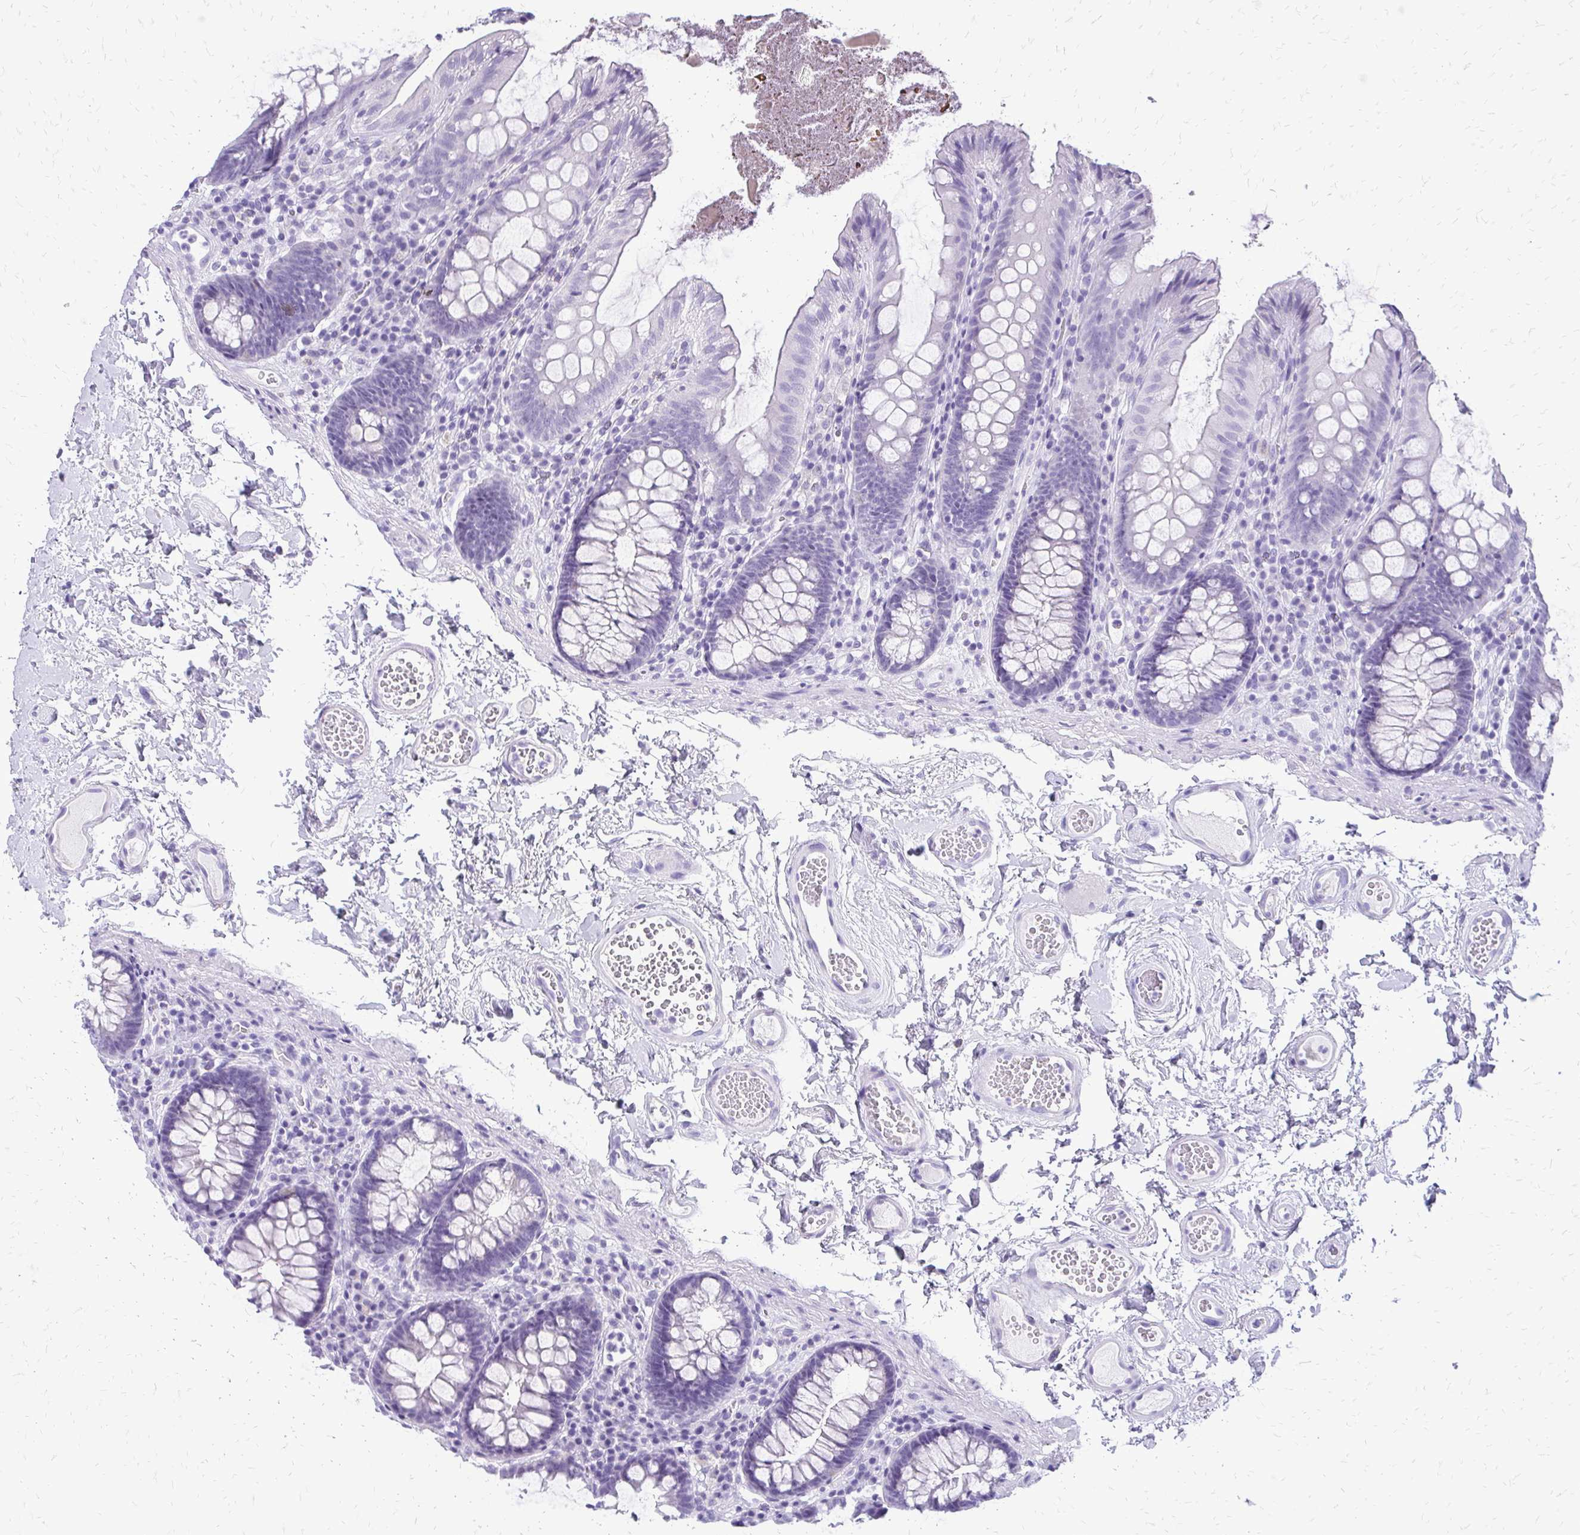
{"staining": {"intensity": "negative", "quantity": "none", "location": "none"}, "tissue": "colon", "cell_type": "Endothelial cells", "image_type": "normal", "snomed": [{"axis": "morphology", "description": "Normal tissue, NOS"}, {"axis": "topography", "description": "Colon"}, {"axis": "topography", "description": "Peripheral nerve tissue"}], "caption": "This is a image of immunohistochemistry (IHC) staining of unremarkable colon, which shows no expression in endothelial cells.", "gene": "SLC32A1", "patient": {"sex": "male", "age": 84}}